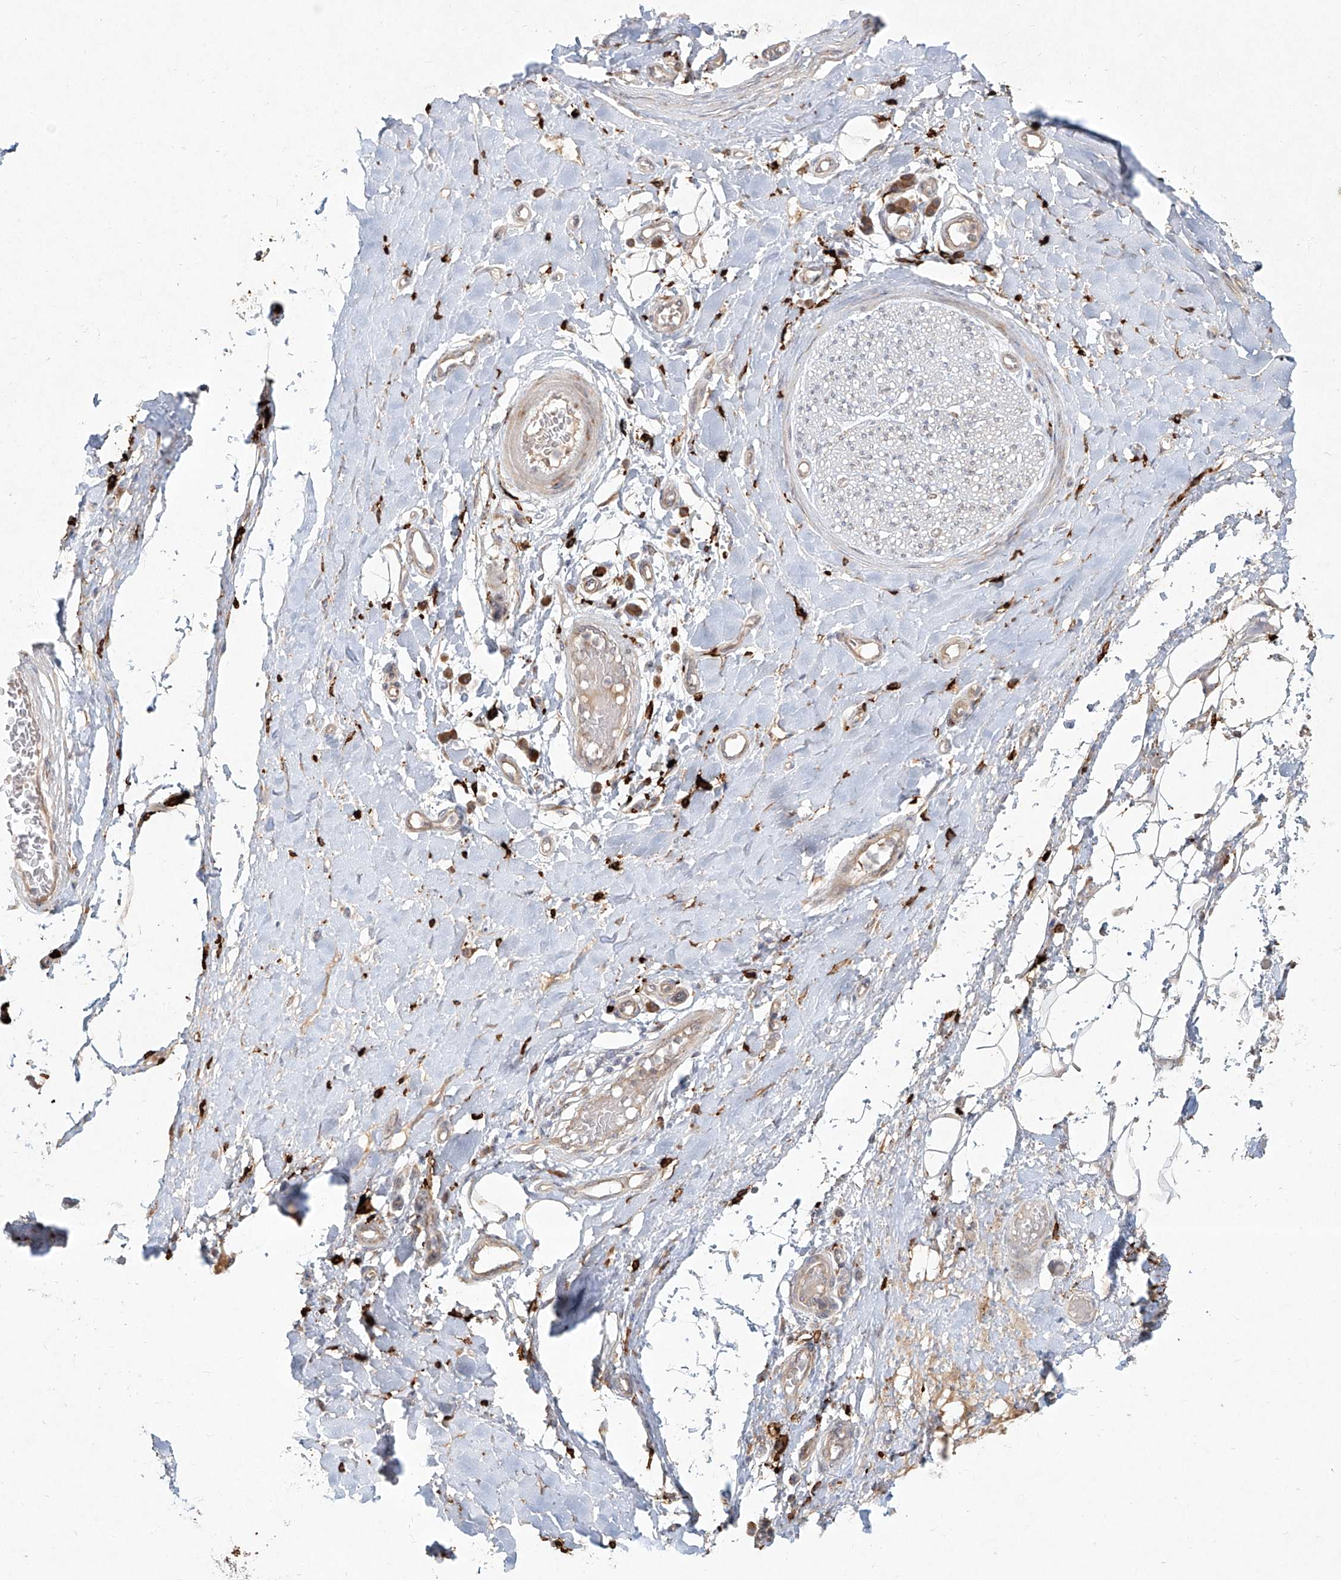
{"staining": {"intensity": "weak", "quantity": "25%-75%", "location": "cytoplasmic/membranous"}, "tissue": "adipose tissue", "cell_type": "Adipocytes", "image_type": "normal", "snomed": [{"axis": "morphology", "description": "Normal tissue, NOS"}, {"axis": "morphology", "description": "Adenocarcinoma, NOS"}, {"axis": "topography", "description": "Esophagus"}, {"axis": "topography", "description": "Stomach, upper"}, {"axis": "topography", "description": "Peripheral nerve tissue"}], "caption": "Normal adipose tissue shows weak cytoplasmic/membranous positivity in about 25%-75% of adipocytes.", "gene": "CD209", "patient": {"sex": "male", "age": 62}}